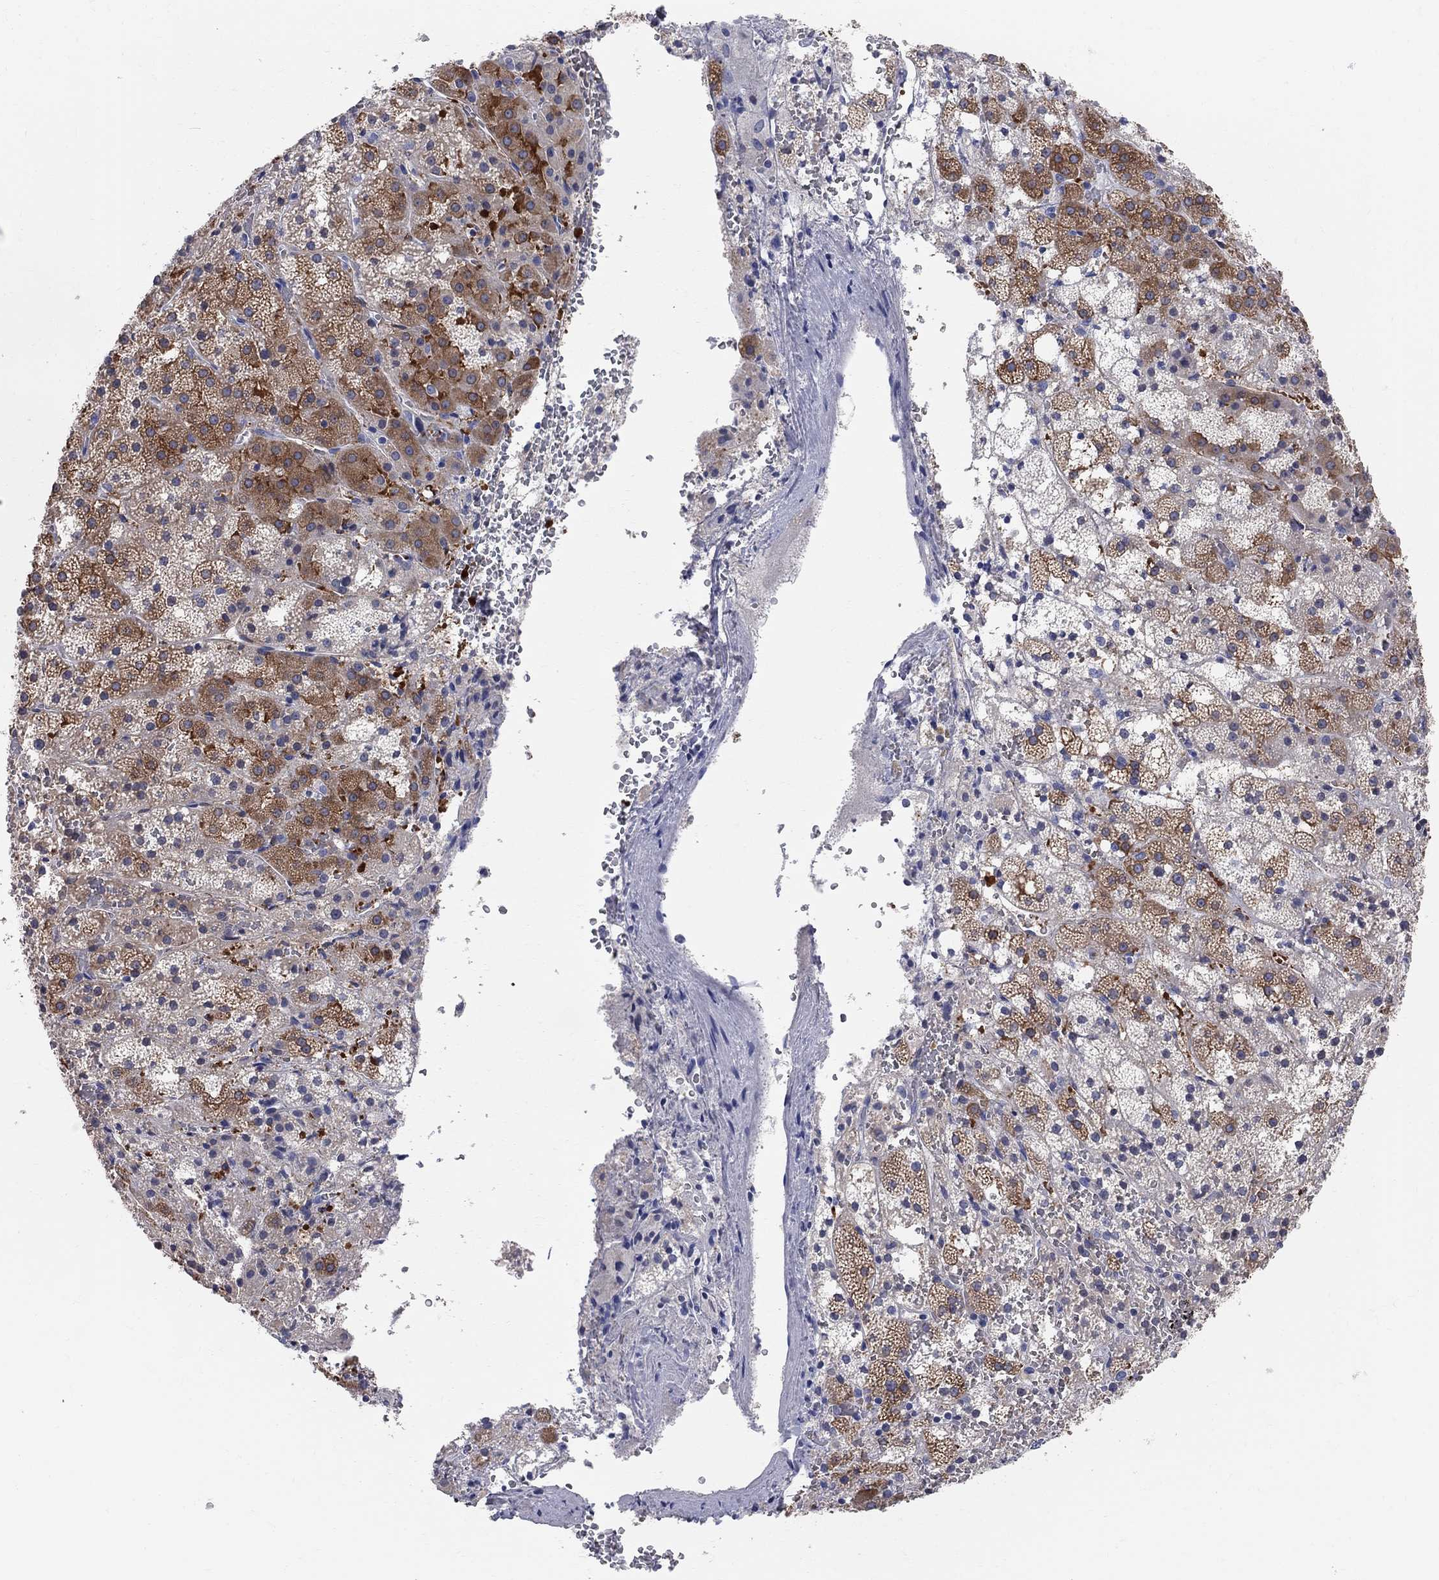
{"staining": {"intensity": "strong", "quantity": "25%-75%", "location": "cytoplasmic/membranous"}, "tissue": "adrenal gland", "cell_type": "Glandular cells", "image_type": "normal", "snomed": [{"axis": "morphology", "description": "Normal tissue, NOS"}, {"axis": "topography", "description": "Adrenal gland"}], "caption": "The histopathology image shows a brown stain indicating the presence of a protein in the cytoplasmic/membranous of glandular cells in adrenal gland. (DAB IHC with brightfield microscopy, high magnification).", "gene": "AOX1", "patient": {"sex": "male", "age": 53}}